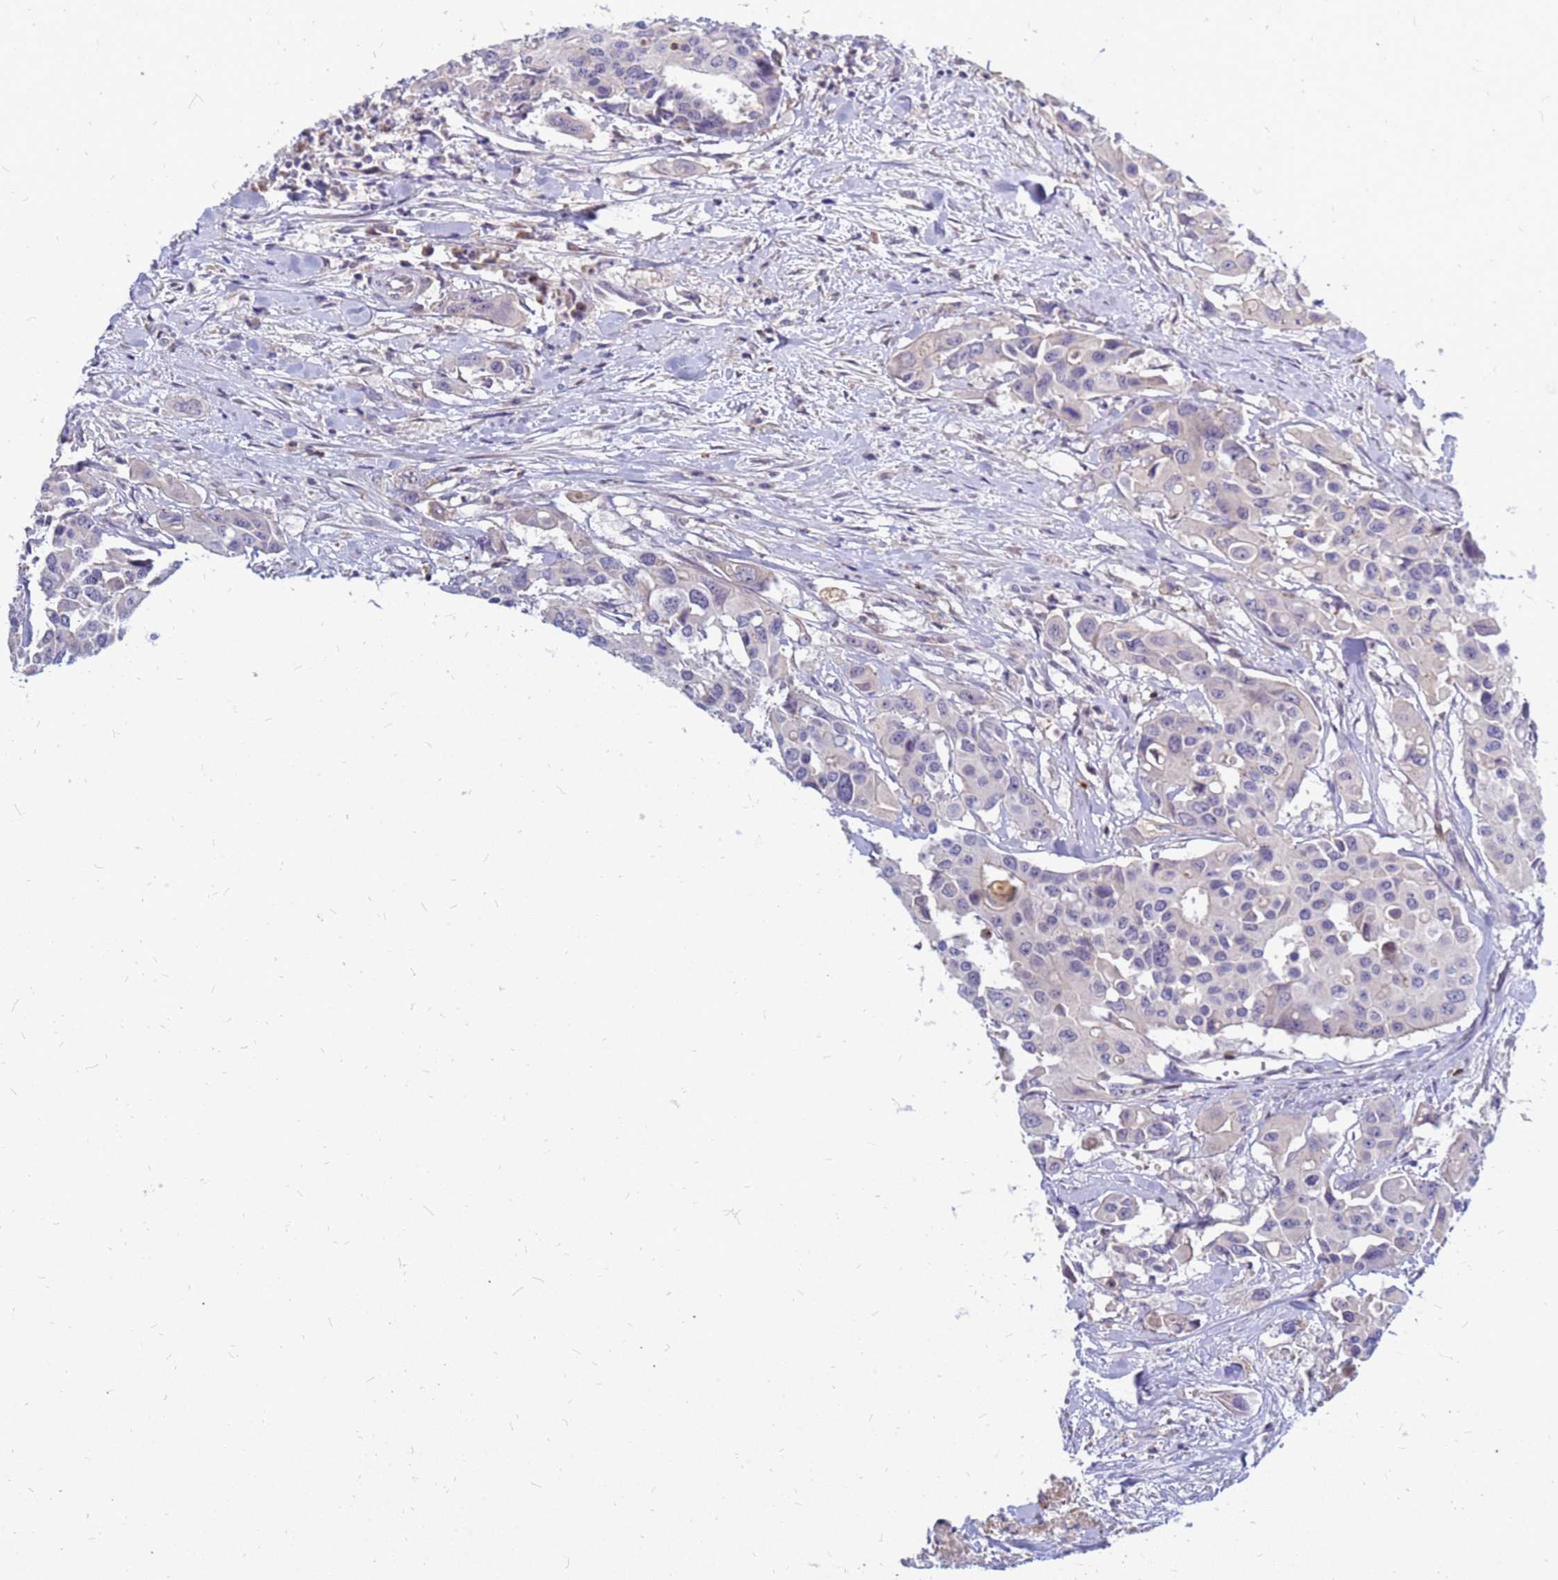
{"staining": {"intensity": "negative", "quantity": "none", "location": "none"}, "tissue": "colorectal cancer", "cell_type": "Tumor cells", "image_type": "cancer", "snomed": [{"axis": "morphology", "description": "Adenocarcinoma, NOS"}, {"axis": "topography", "description": "Colon"}], "caption": "IHC of human colorectal adenocarcinoma demonstrates no positivity in tumor cells.", "gene": "SRGAP3", "patient": {"sex": "male", "age": 77}}